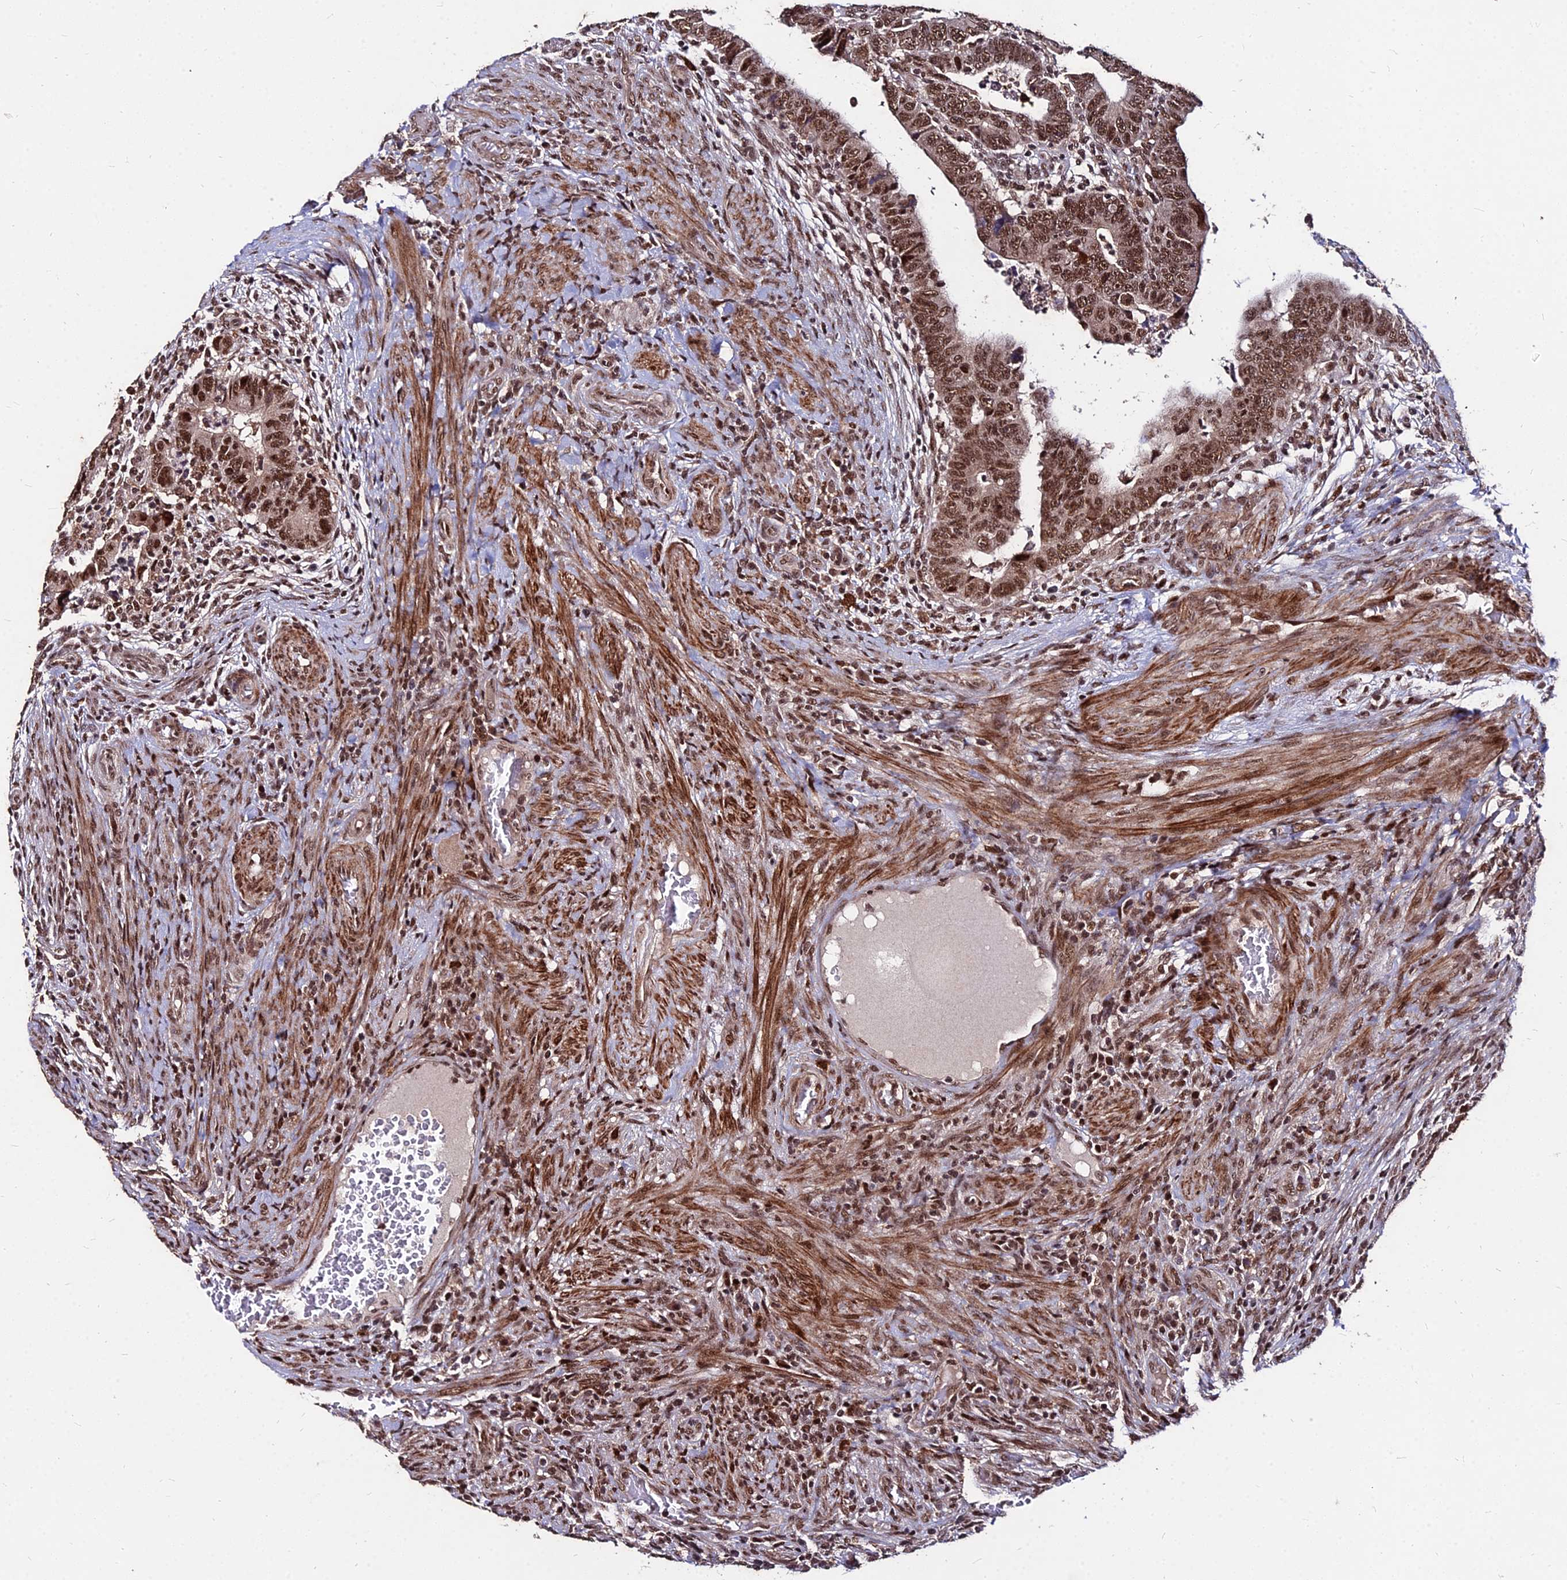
{"staining": {"intensity": "strong", "quantity": ">75%", "location": "nuclear"}, "tissue": "colorectal cancer", "cell_type": "Tumor cells", "image_type": "cancer", "snomed": [{"axis": "morphology", "description": "Normal tissue, NOS"}, {"axis": "morphology", "description": "Adenocarcinoma, NOS"}, {"axis": "topography", "description": "Rectum"}], "caption": "Colorectal cancer stained with DAB immunohistochemistry (IHC) demonstrates high levels of strong nuclear expression in about >75% of tumor cells.", "gene": "ZBED4", "patient": {"sex": "female", "age": 65}}